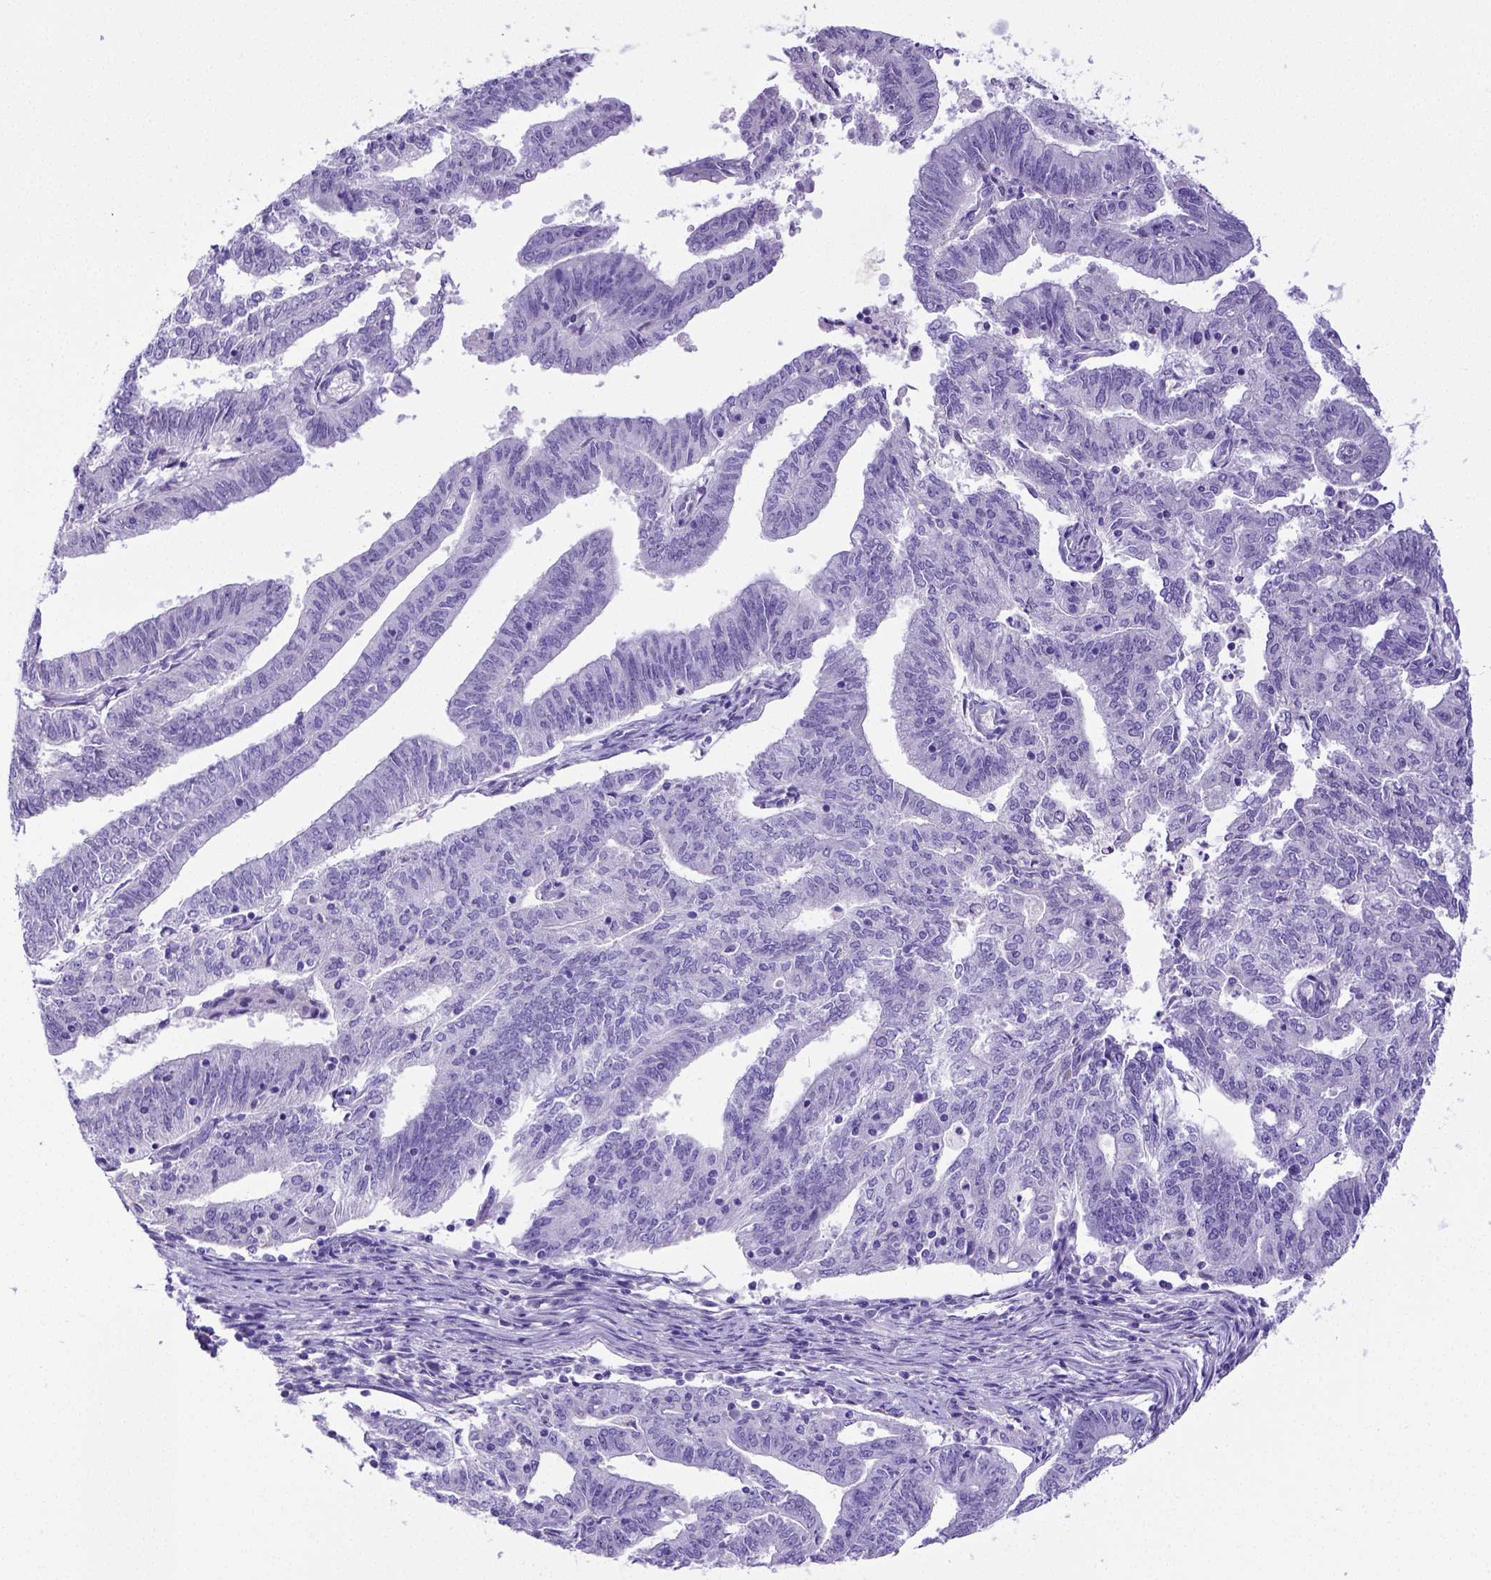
{"staining": {"intensity": "negative", "quantity": "none", "location": "none"}, "tissue": "endometrial cancer", "cell_type": "Tumor cells", "image_type": "cancer", "snomed": [{"axis": "morphology", "description": "Adenocarcinoma, NOS"}, {"axis": "topography", "description": "Endometrium"}], "caption": "There is no significant expression in tumor cells of adenocarcinoma (endometrial).", "gene": "SATB2", "patient": {"sex": "female", "age": 82}}